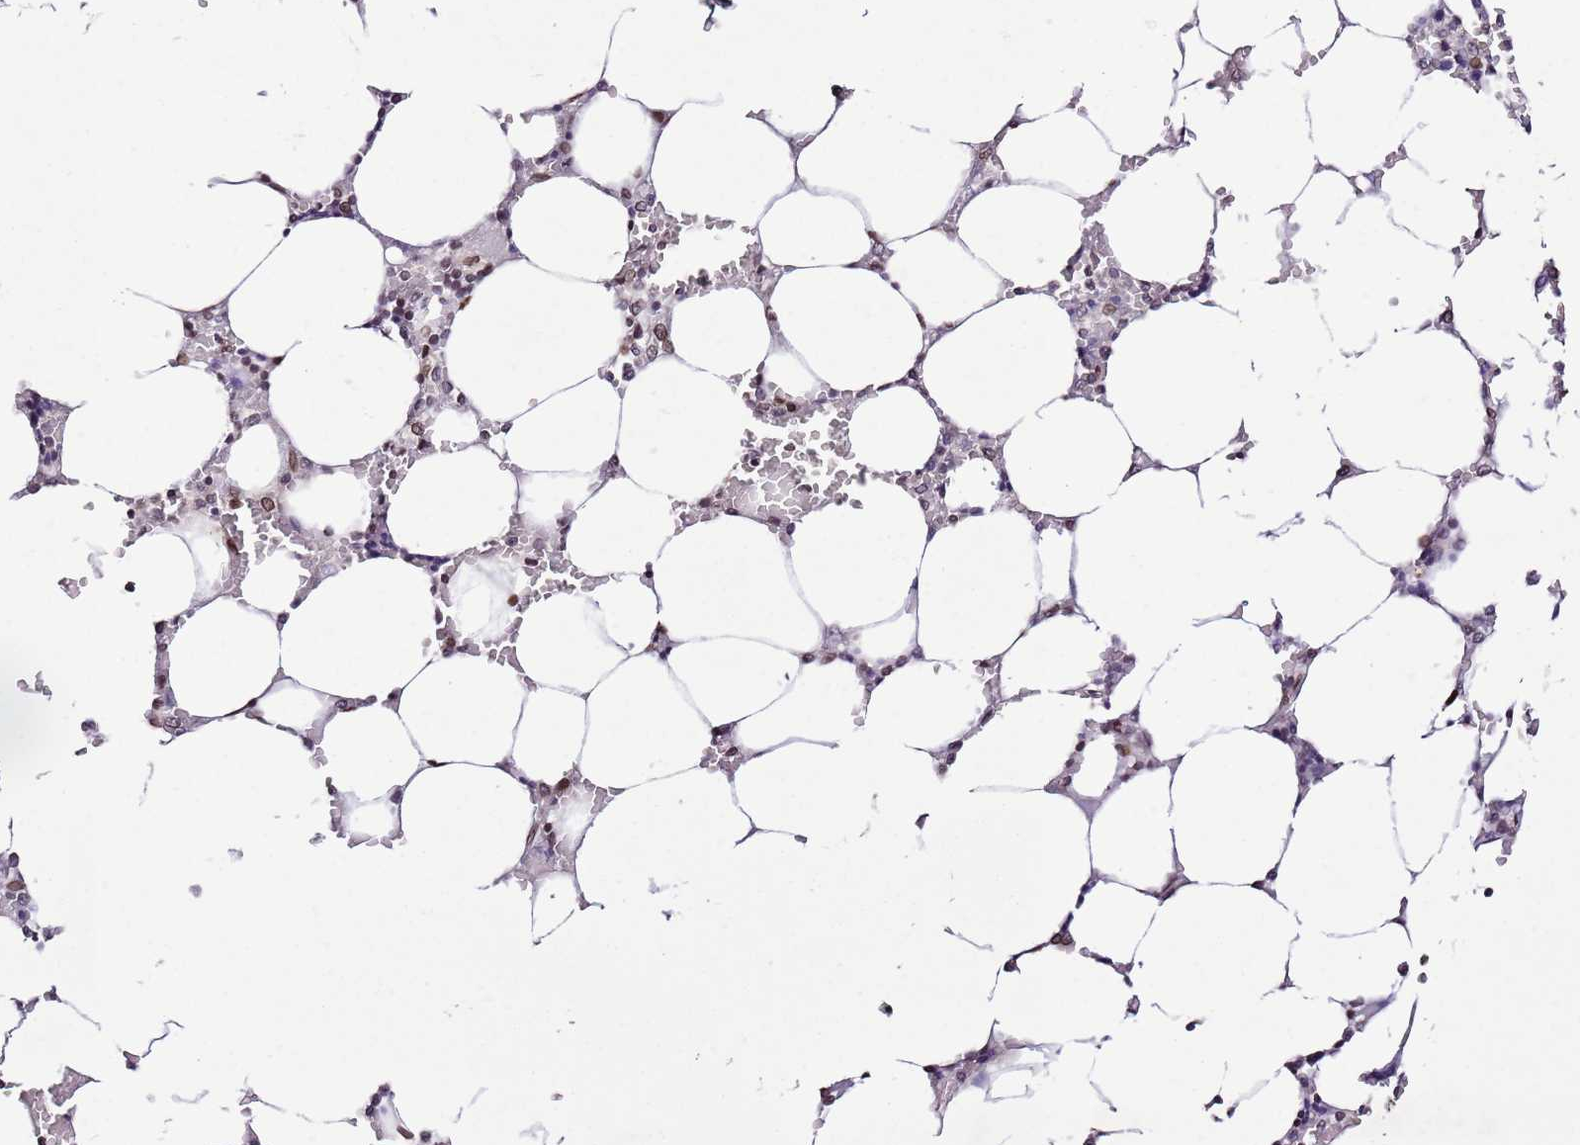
{"staining": {"intensity": "strong", "quantity": "<25%", "location": "cytoplasmic/membranous,nuclear"}, "tissue": "bone marrow", "cell_type": "Hematopoietic cells", "image_type": "normal", "snomed": [{"axis": "morphology", "description": "Normal tissue, NOS"}, {"axis": "topography", "description": "Bone marrow"}], "caption": "Immunohistochemistry (IHC) staining of benign bone marrow, which shows medium levels of strong cytoplasmic/membranous,nuclear expression in approximately <25% of hematopoietic cells indicating strong cytoplasmic/membranous,nuclear protein staining. The staining was performed using DAB (brown) for protein detection and nuclei were counterstained in hematoxylin (blue).", "gene": "POU6F1", "patient": {"sex": "male", "age": 64}}